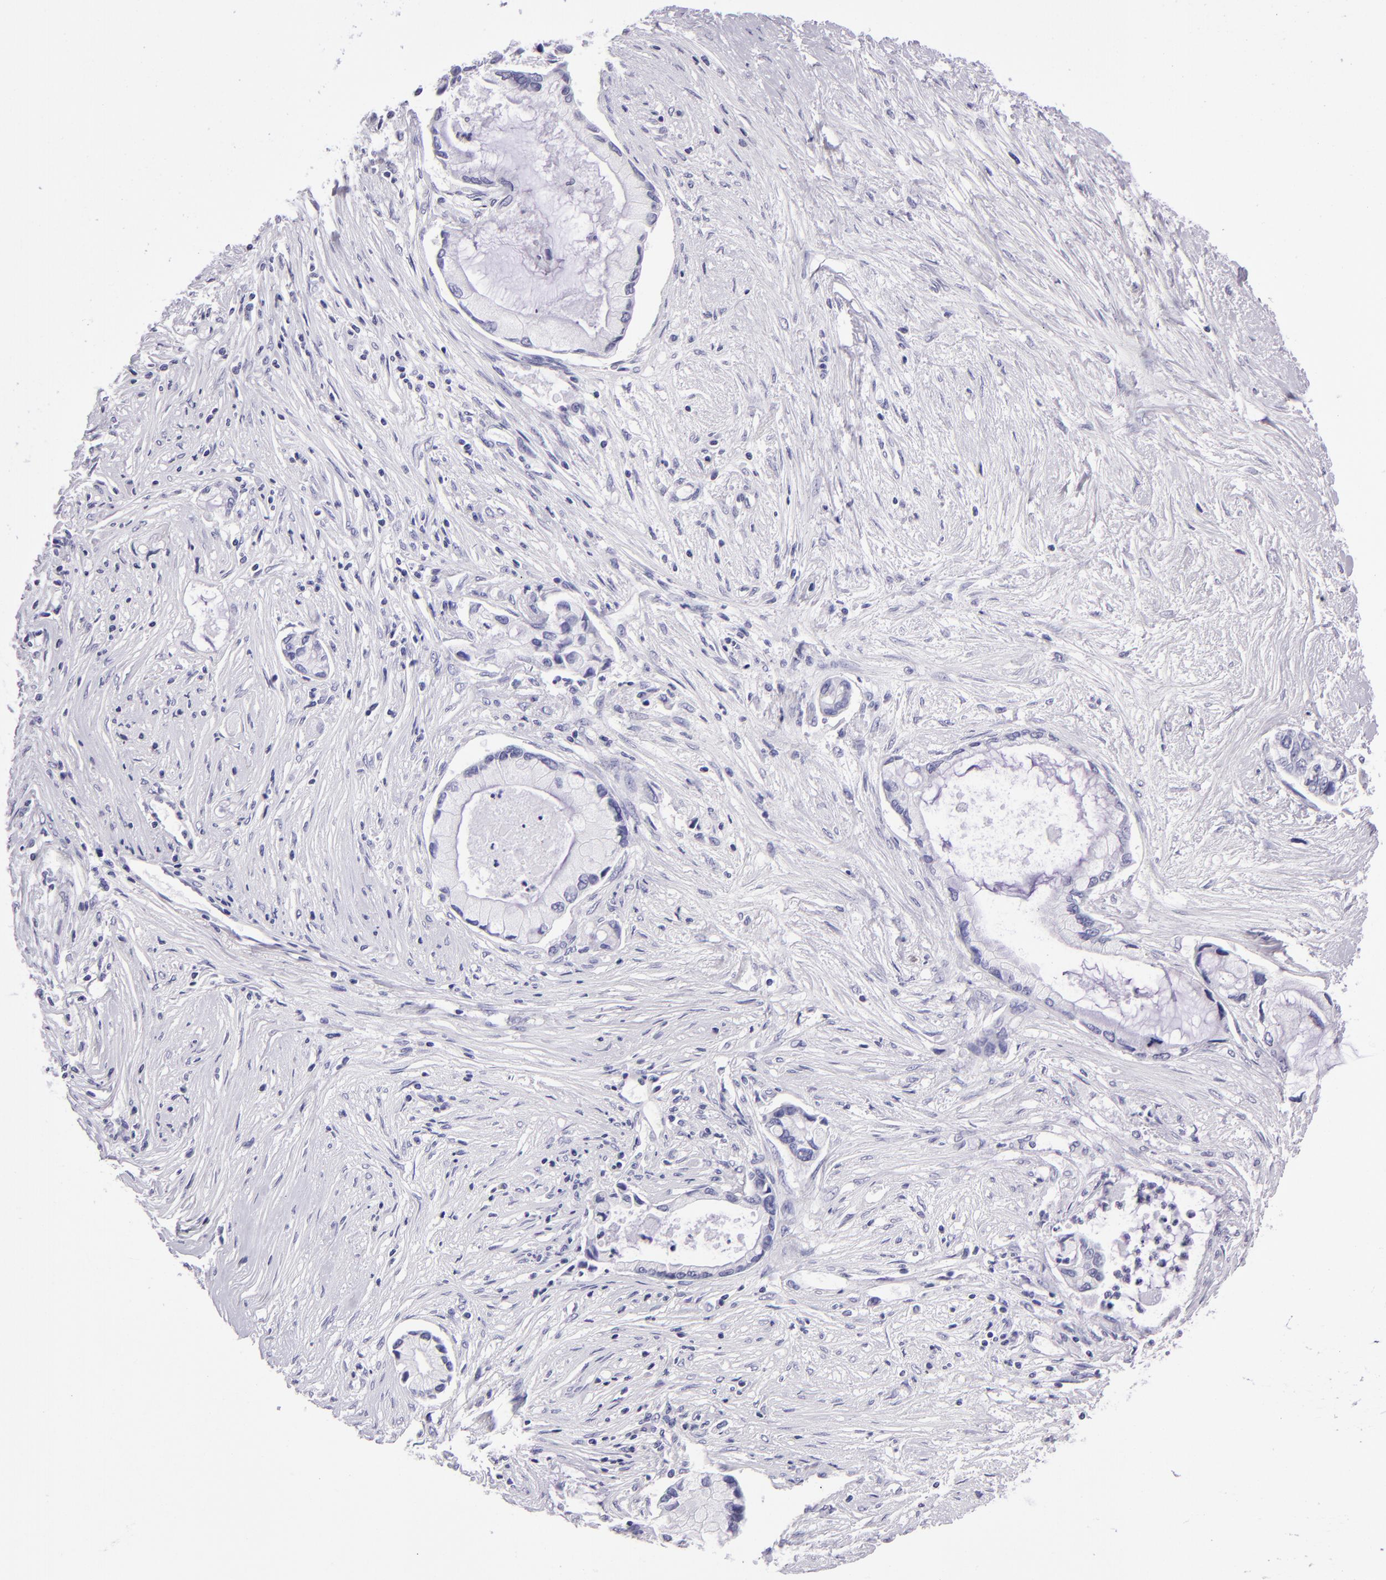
{"staining": {"intensity": "negative", "quantity": "none", "location": "none"}, "tissue": "pancreatic cancer", "cell_type": "Tumor cells", "image_type": "cancer", "snomed": [{"axis": "morphology", "description": "Adenocarcinoma, NOS"}, {"axis": "topography", "description": "Pancreas"}], "caption": "A histopathology image of pancreatic cancer (adenocarcinoma) stained for a protein reveals no brown staining in tumor cells.", "gene": "TYRP1", "patient": {"sex": "female", "age": 59}}